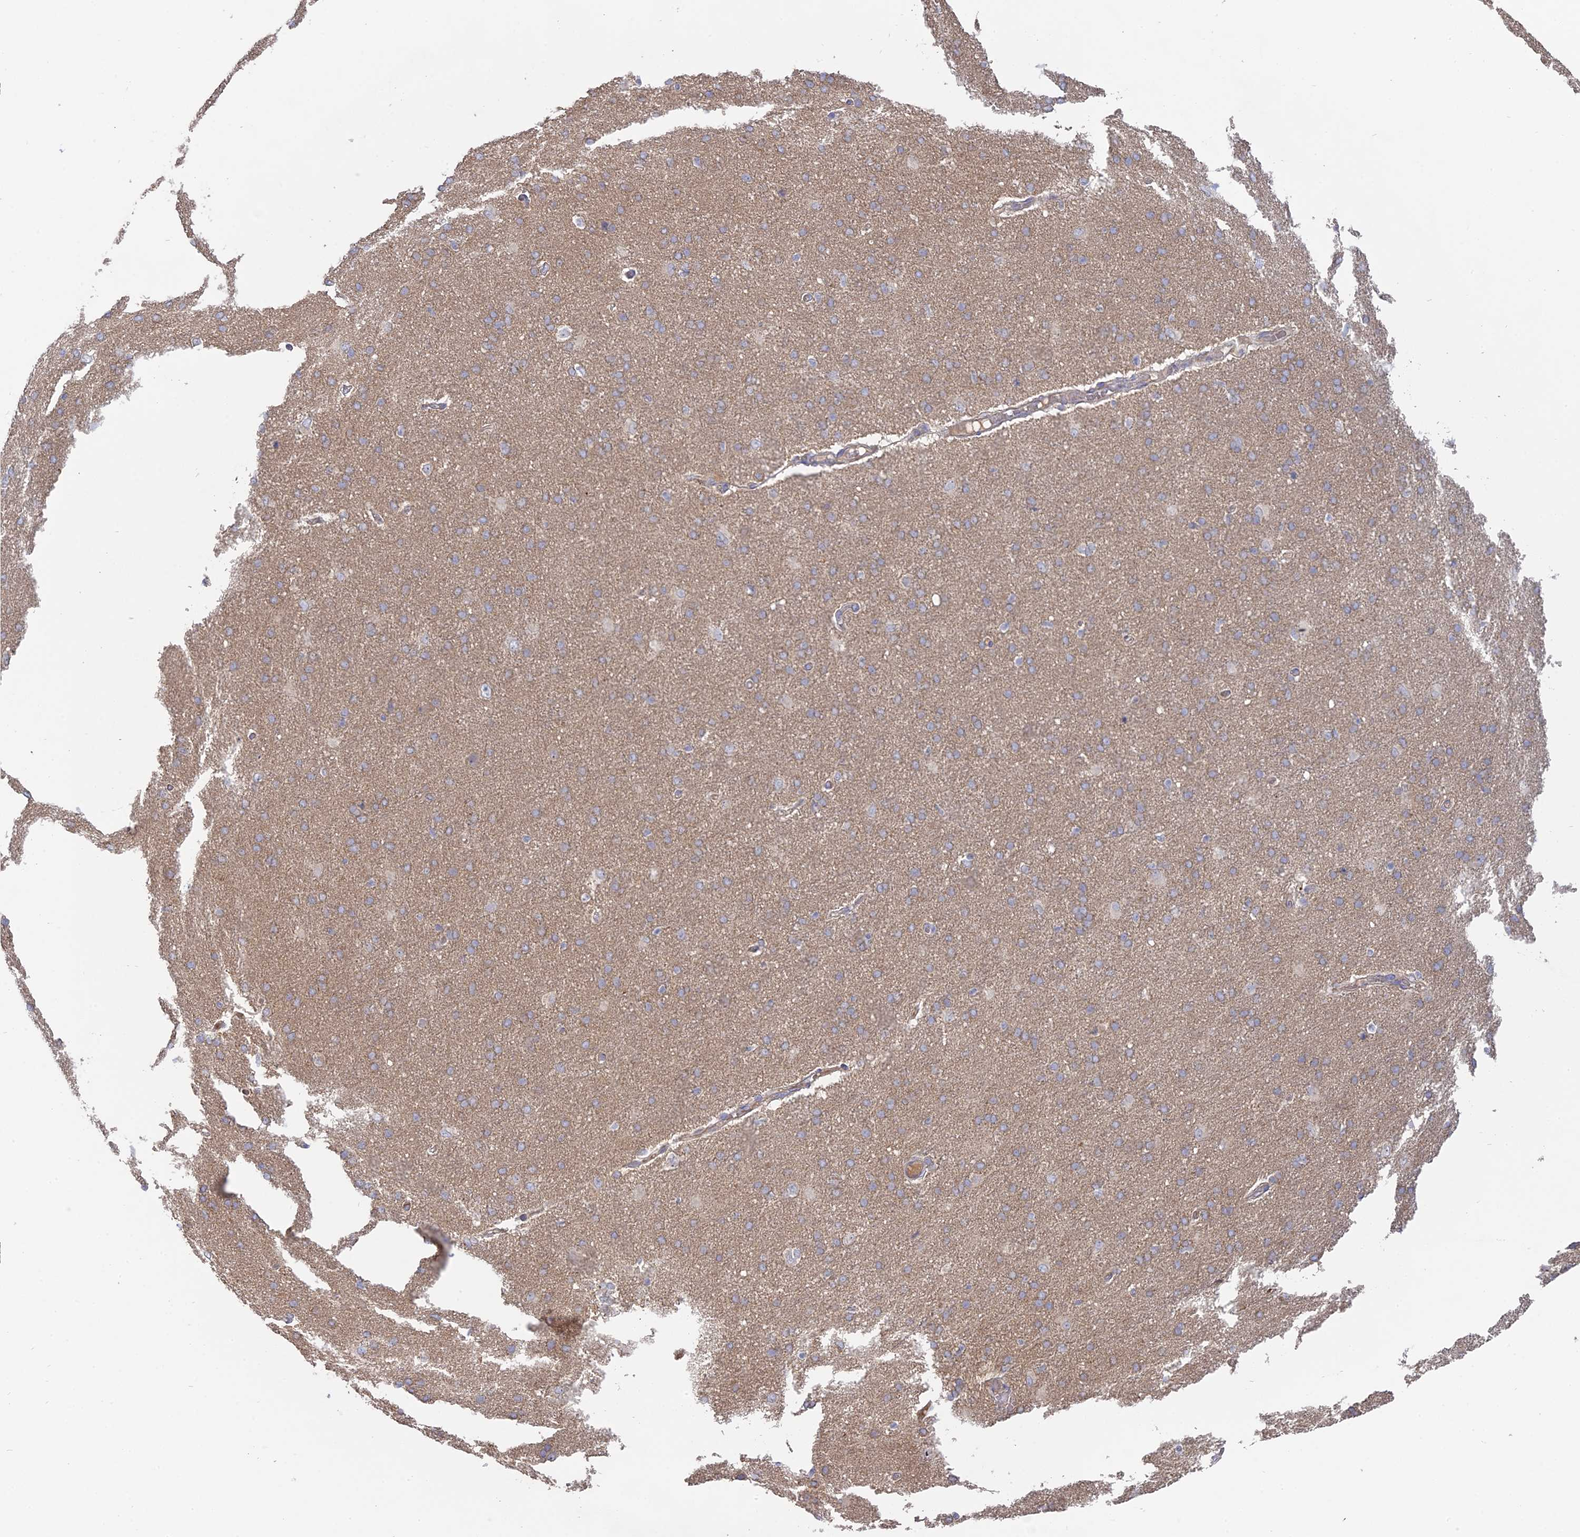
{"staining": {"intensity": "weak", "quantity": "25%-75%", "location": "cytoplasmic/membranous"}, "tissue": "cerebral cortex", "cell_type": "Endothelial cells", "image_type": "normal", "snomed": [{"axis": "morphology", "description": "Normal tissue, NOS"}, {"axis": "topography", "description": "Cerebral cortex"}], "caption": "A brown stain labels weak cytoplasmic/membranous positivity of a protein in endothelial cells of benign cerebral cortex. (IHC, brightfield microscopy, high magnification).", "gene": "SFT2D2", "patient": {"sex": "male", "age": 62}}